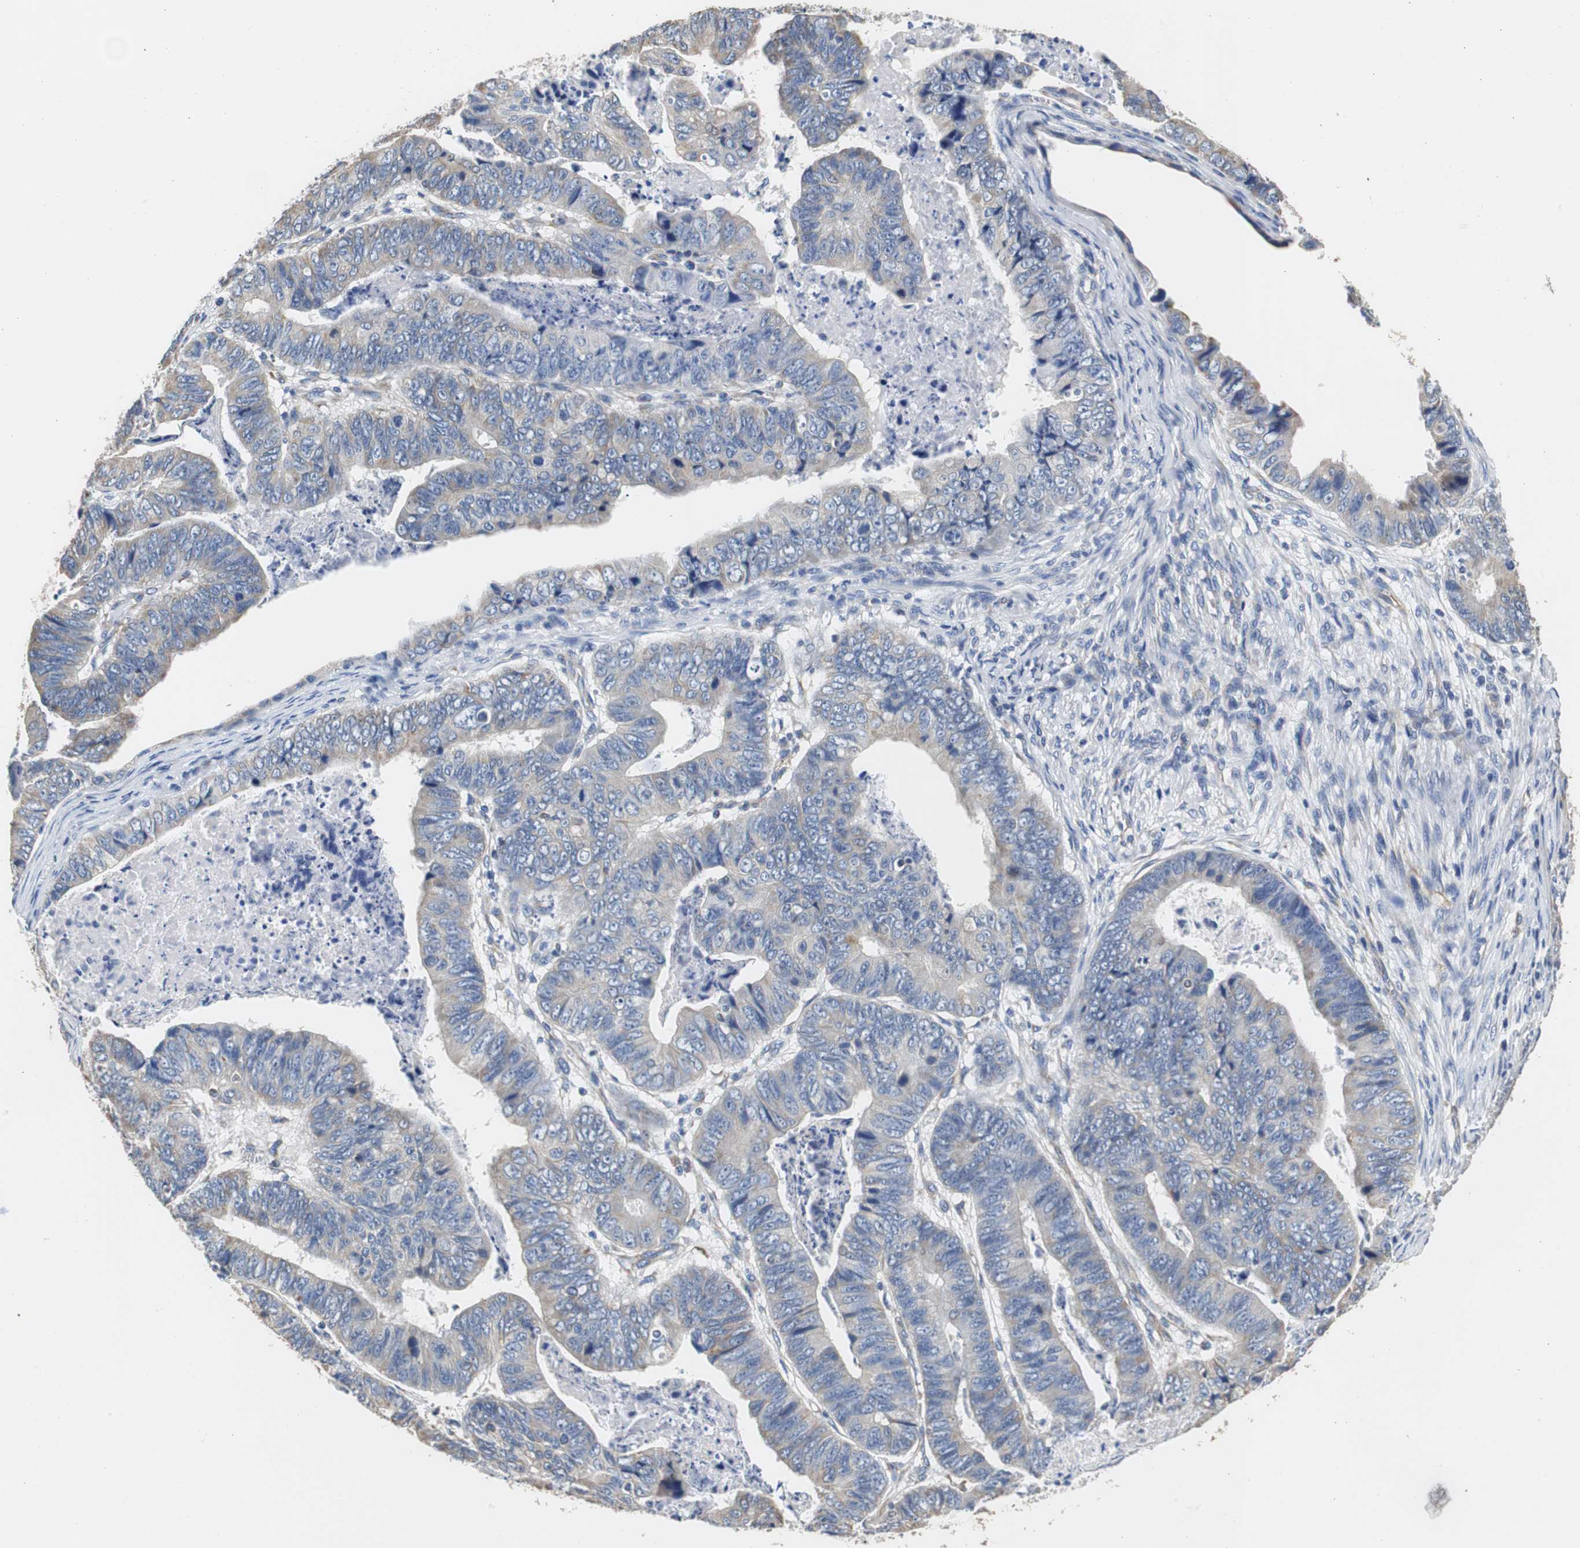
{"staining": {"intensity": "negative", "quantity": "none", "location": "none"}, "tissue": "stomach cancer", "cell_type": "Tumor cells", "image_type": "cancer", "snomed": [{"axis": "morphology", "description": "Adenocarcinoma, NOS"}, {"axis": "topography", "description": "Stomach, lower"}], "caption": "A histopathology image of human stomach cancer (adenocarcinoma) is negative for staining in tumor cells.", "gene": "PCK1", "patient": {"sex": "male", "age": 77}}